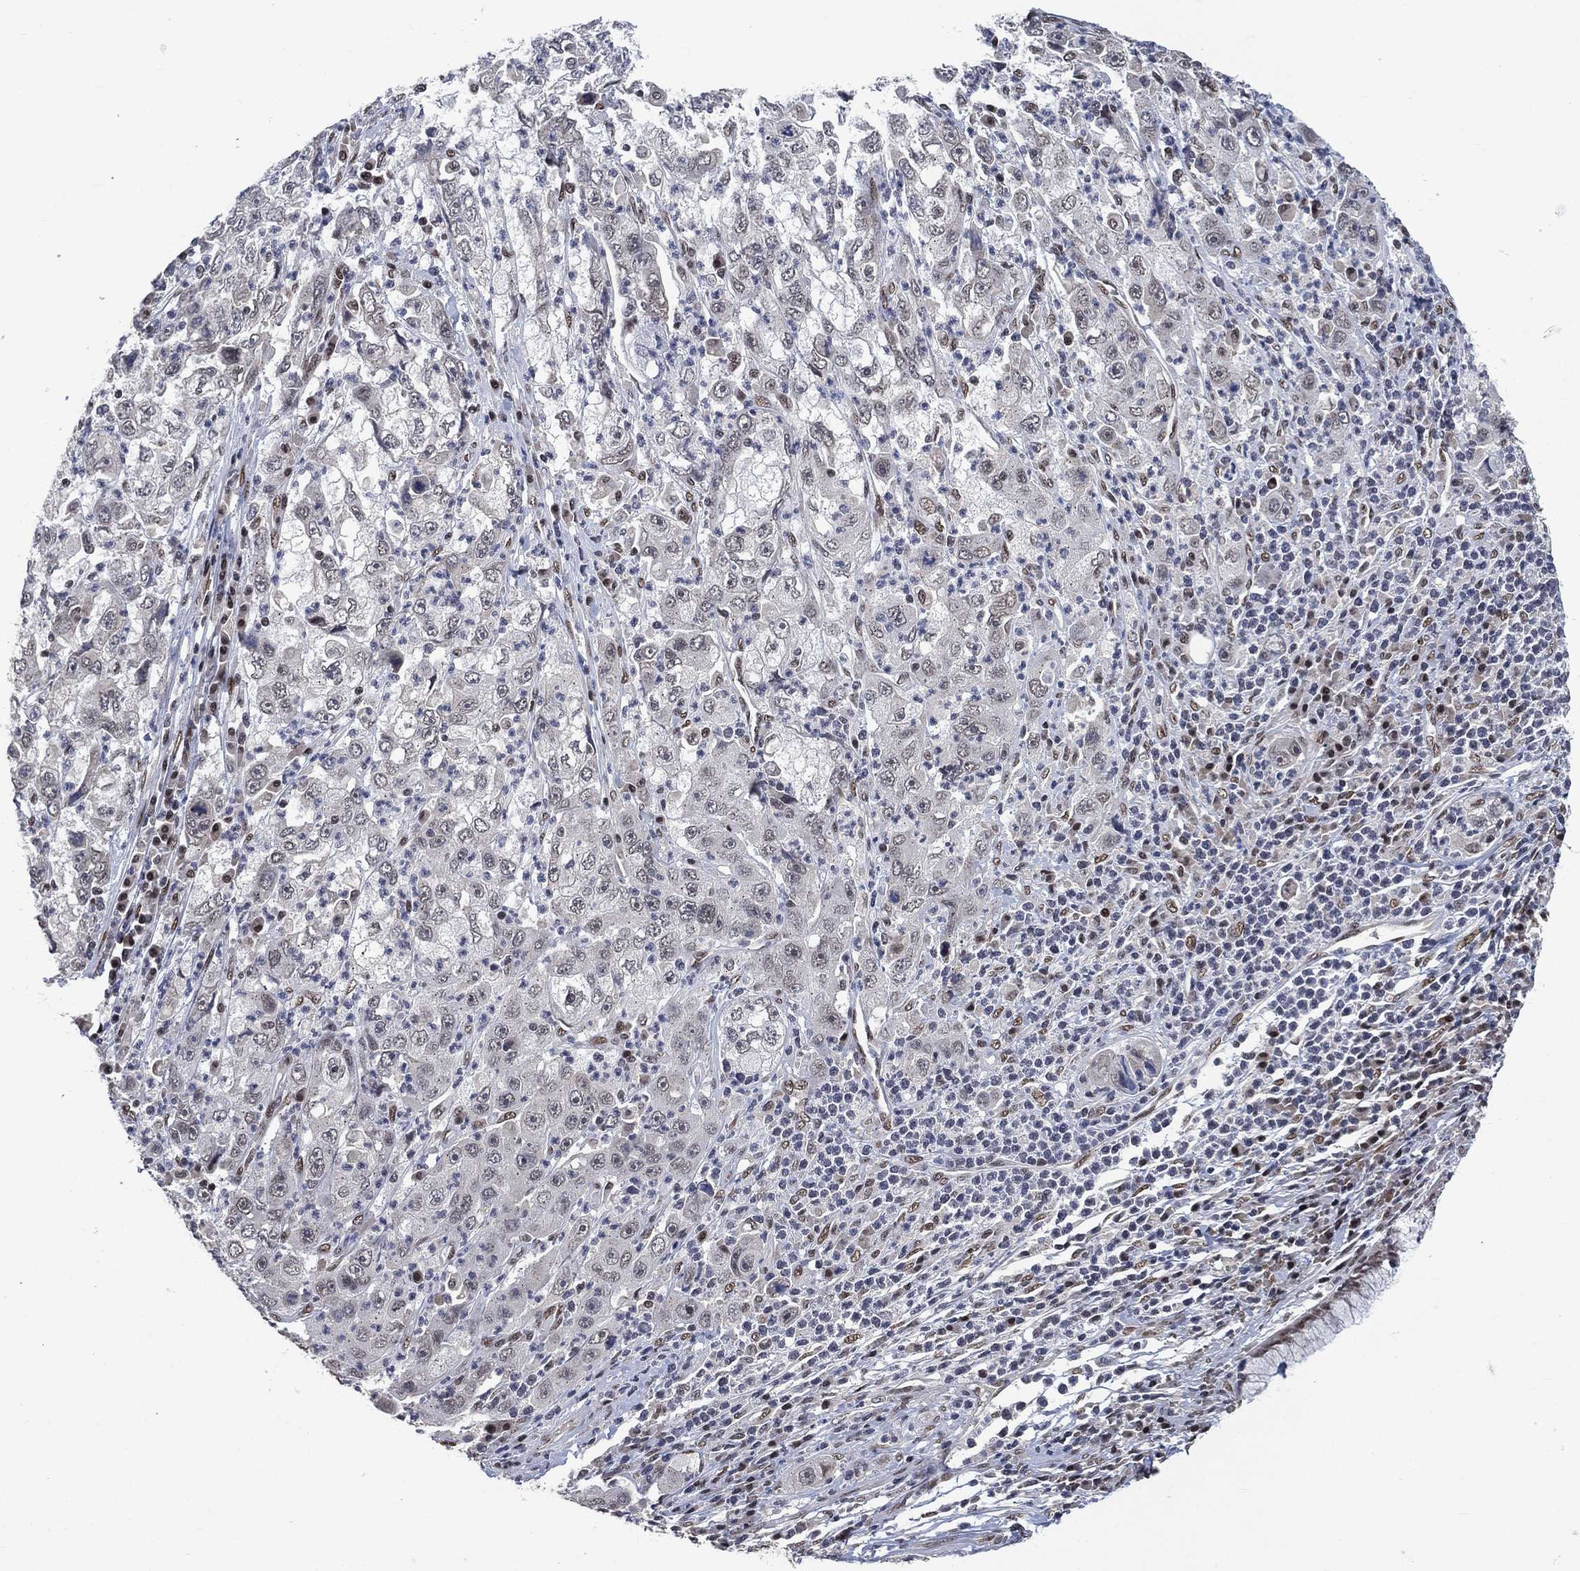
{"staining": {"intensity": "negative", "quantity": "none", "location": "none"}, "tissue": "cervical cancer", "cell_type": "Tumor cells", "image_type": "cancer", "snomed": [{"axis": "morphology", "description": "Squamous cell carcinoma, NOS"}, {"axis": "topography", "description": "Cervix"}], "caption": "A high-resolution micrograph shows IHC staining of cervical cancer, which reveals no significant expression in tumor cells. (DAB (3,3'-diaminobenzidine) immunohistochemistry (IHC), high magnification).", "gene": "YLPM1", "patient": {"sex": "female", "age": 36}}